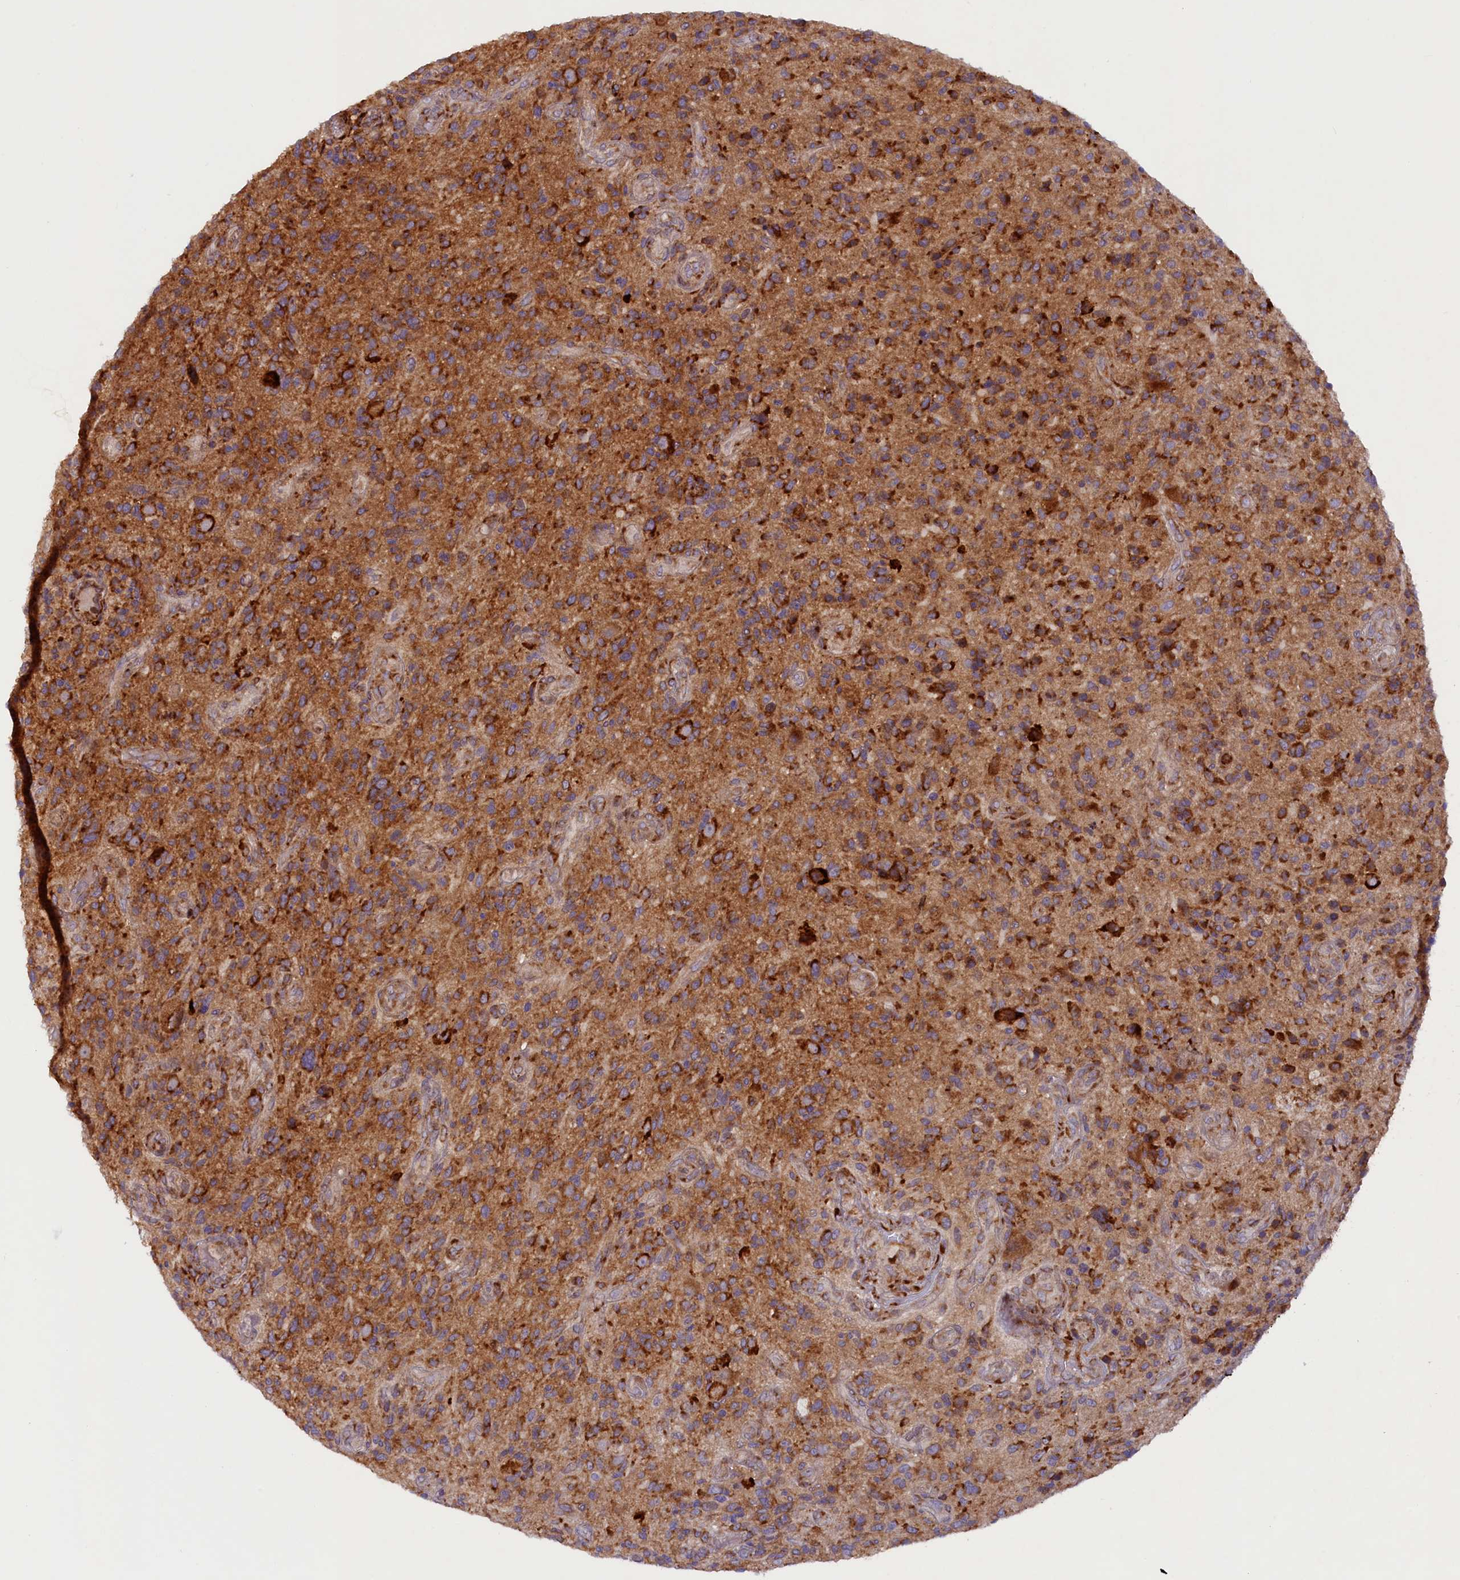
{"staining": {"intensity": "strong", "quantity": "25%-75%", "location": "cytoplasmic/membranous"}, "tissue": "glioma", "cell_type": "Tumor cells", "image_type": "cancer", "snomed": [{"axis": "morphology", "description": "Glioma, malignant, High grade"}, {"axis": "topography", "description": "Brain"}], "caption": "This is a micrograph of immunohistochemistry (IHC) staining of high-grade glioma (malignant), which shows strong positivity in the cytoplasmic/membranous of tumor cells.", "gene": "SSC5D", "patient": {"sex": "male", "age": 47}}